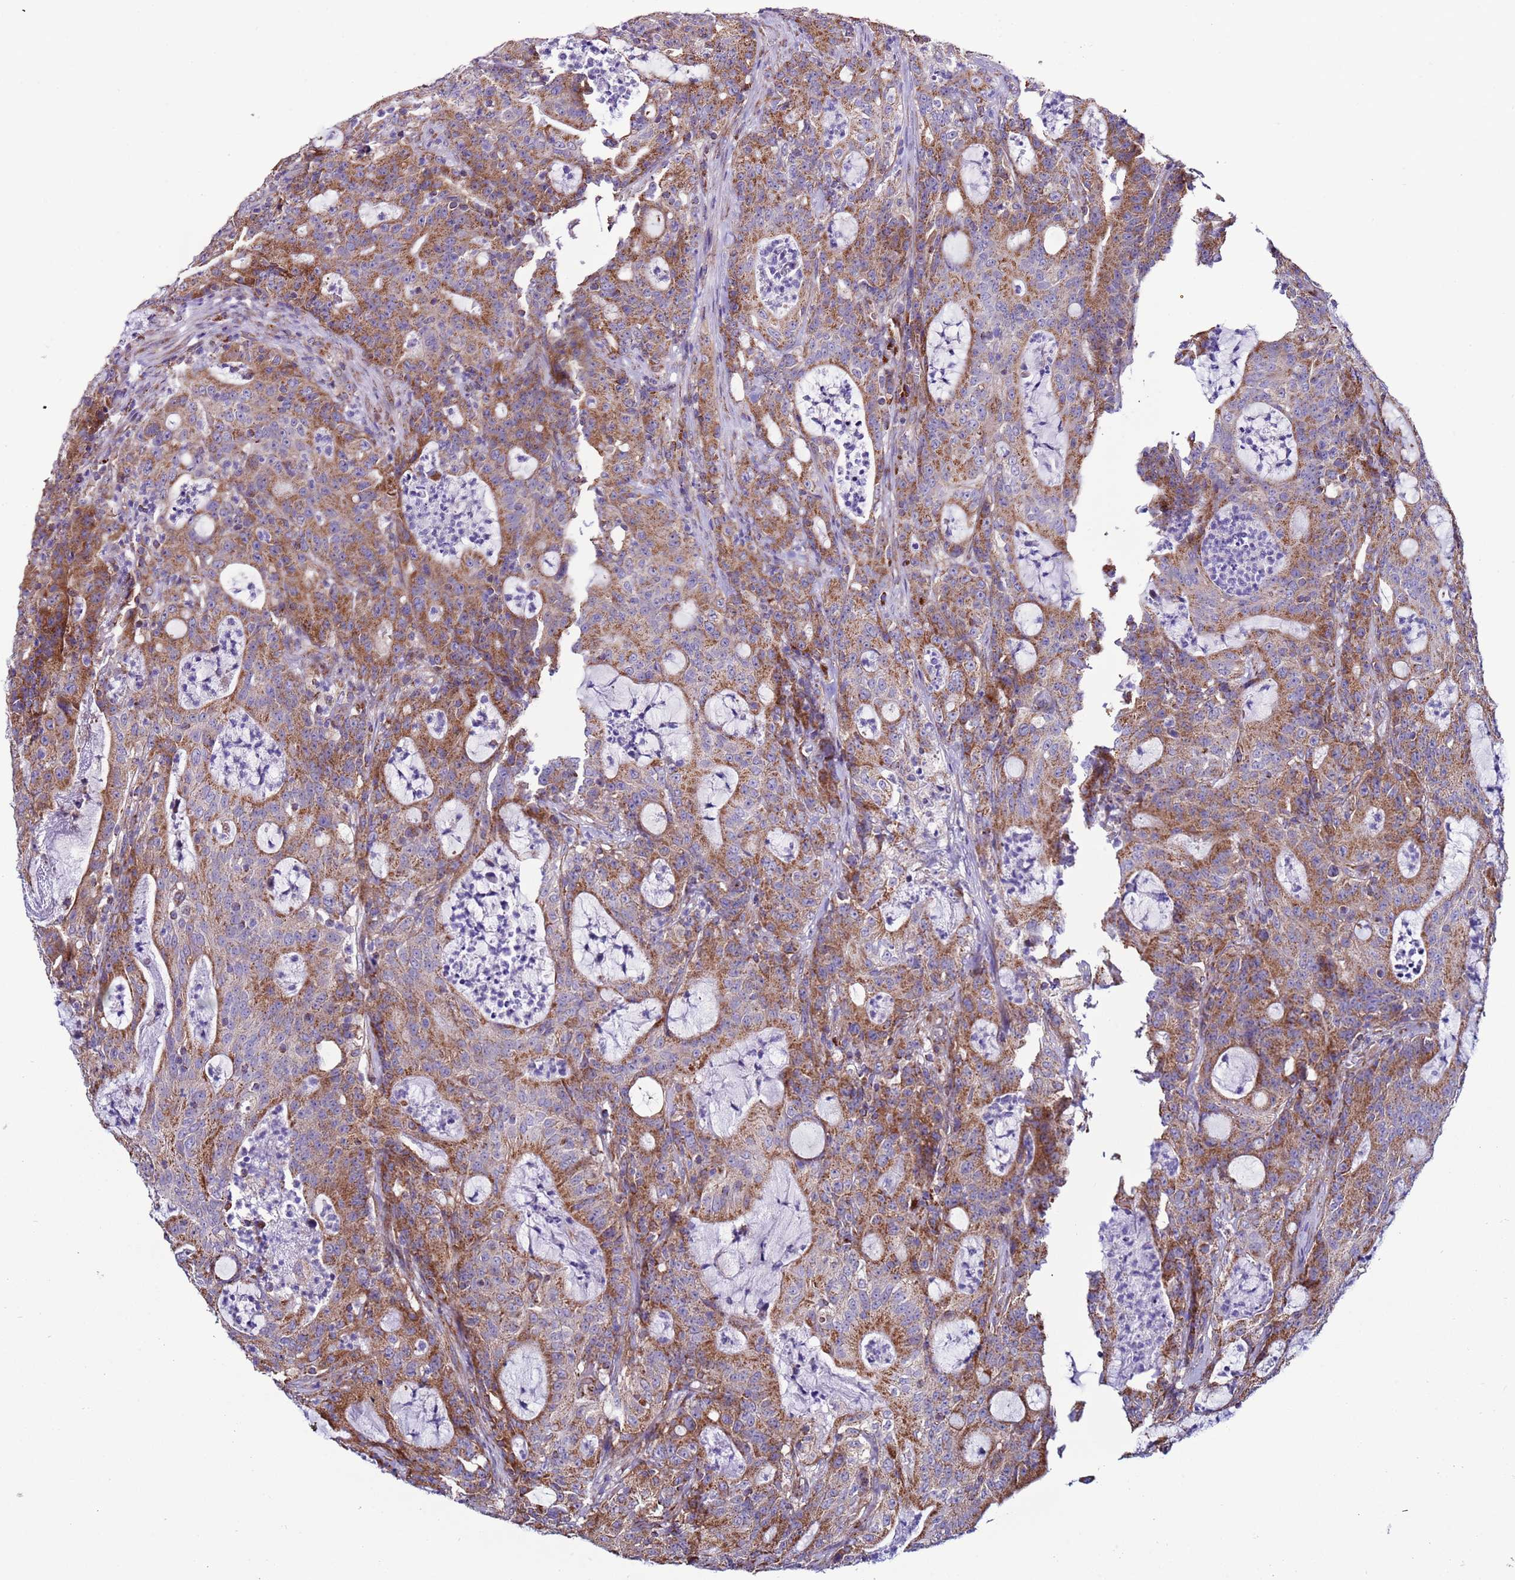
{"staining": {"intensity": "moderate", "quantity": ">75%", "location": "cytoplasmic/membranous"}, "tissue": "colorectal cancer", "cell_type": "Tumor cells", "image_type": "cancer", "snomed": [{"axis": "morphology", "description": "Adenocarcinoma, NOS"}, {"axis": "topography", "description": "Colon"}], "caption": "High-magnification brightfield microscopy of colorectal cancer (adenocarcinoma) stained with DAB (3,3'-diaminobenzidine) (brown) and counterstained with hematoxylin (blue). tumor cells exhibit moderate cytoplasmic/membranous staining is present in about>75% of cells. The protein is shown in brown color, while the nuclei are stained blue.", "gene": "AHI1", "patient": {"sex": "male", "age": 83}}